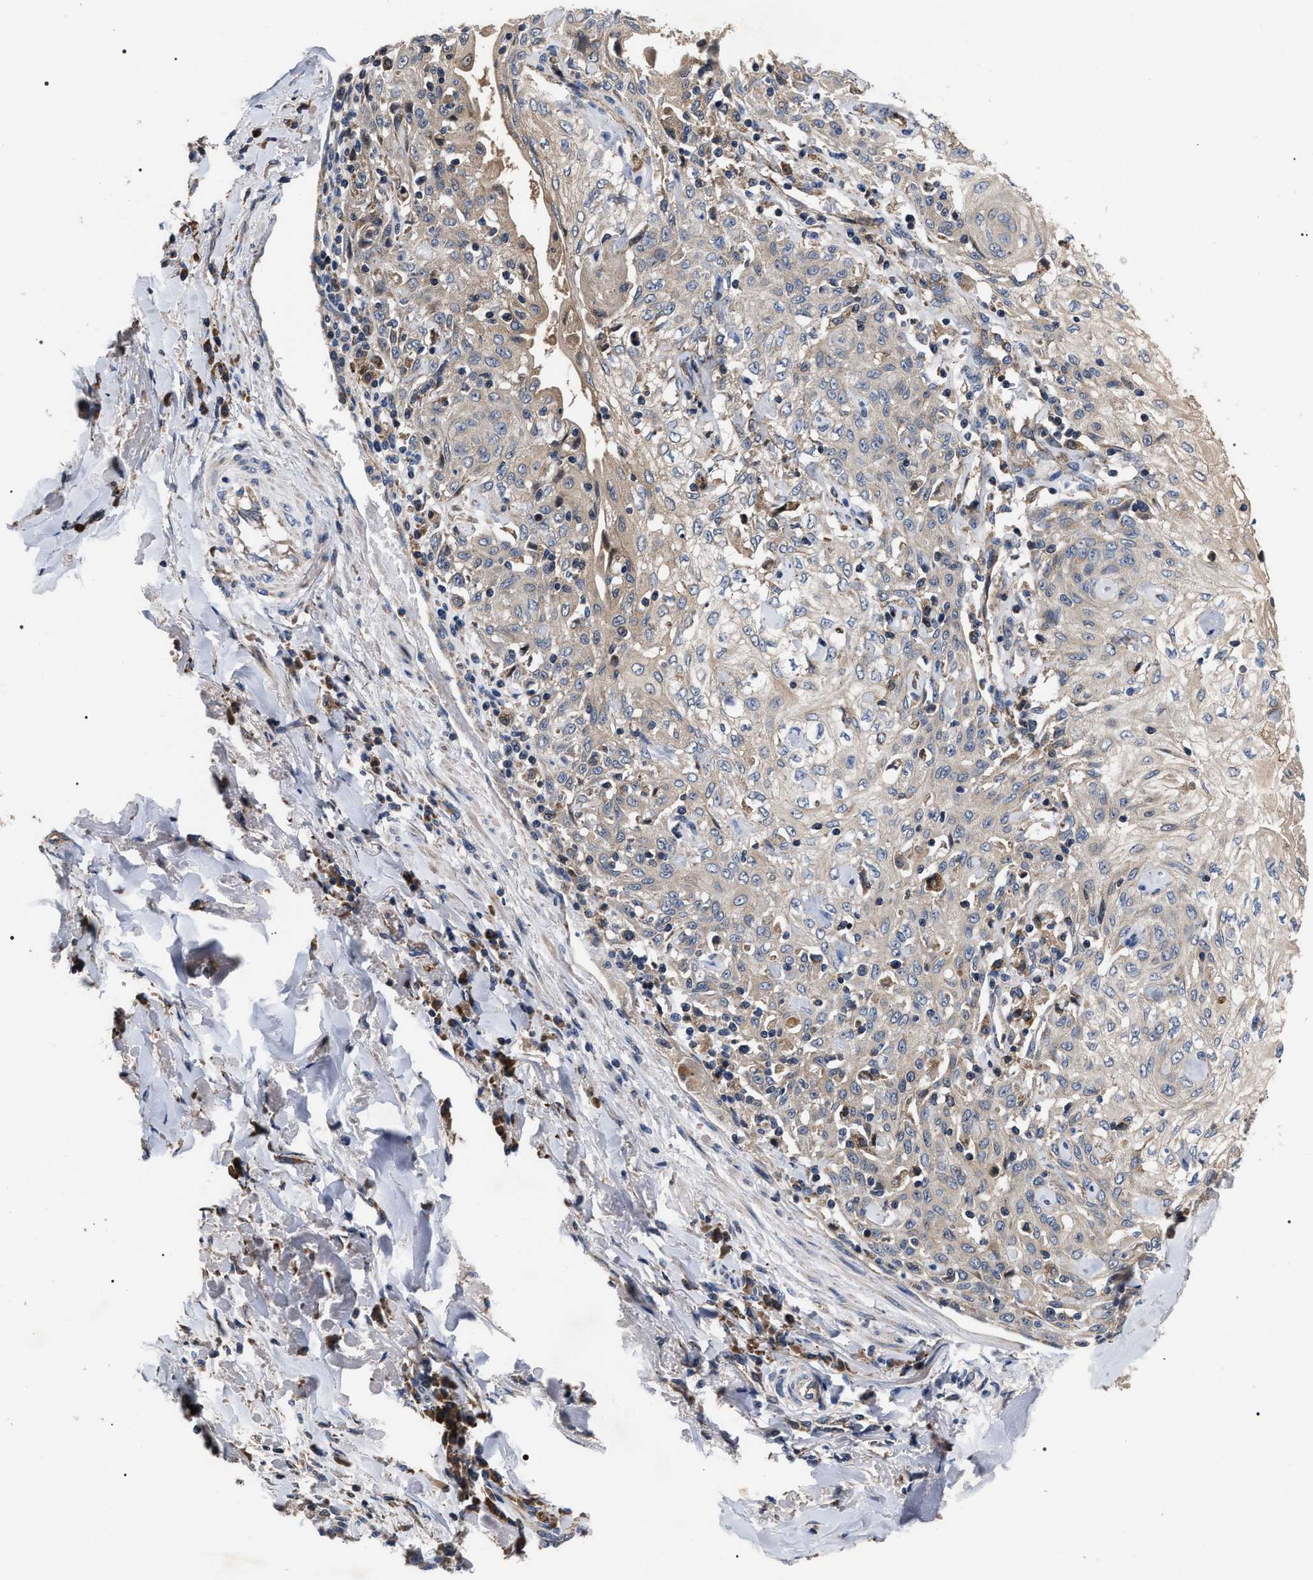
{"staining": {"intensity": "weak", "quantity": "25%-75%", "location": "cytoplasmic/membranous"}, "tissue": "skin cancer", "cell_type": "Tumor cells", "image_type": "cancer", "snomed": [{"axis": "morphology", "description": "Squamous cell carcinoma, NOS"}, {"axis": "morphology", "description": "Squamous cell carcinoma, metastatic, NOS"}, {"axis": "topography", "description": "Skin"}, {"axis": "topography", "description": "Lymph node"}], "caption": "Immunohistochemistry of human skin cancer exhibits low levels of weak cytoplasmic/membranous positivity in about 25%-75% of tumor cells. (brown staining indicates protein expression, while blue staining denotes nuclei).", "gene": "MACC1", "patient": {"sex": "male", "age": 75}}